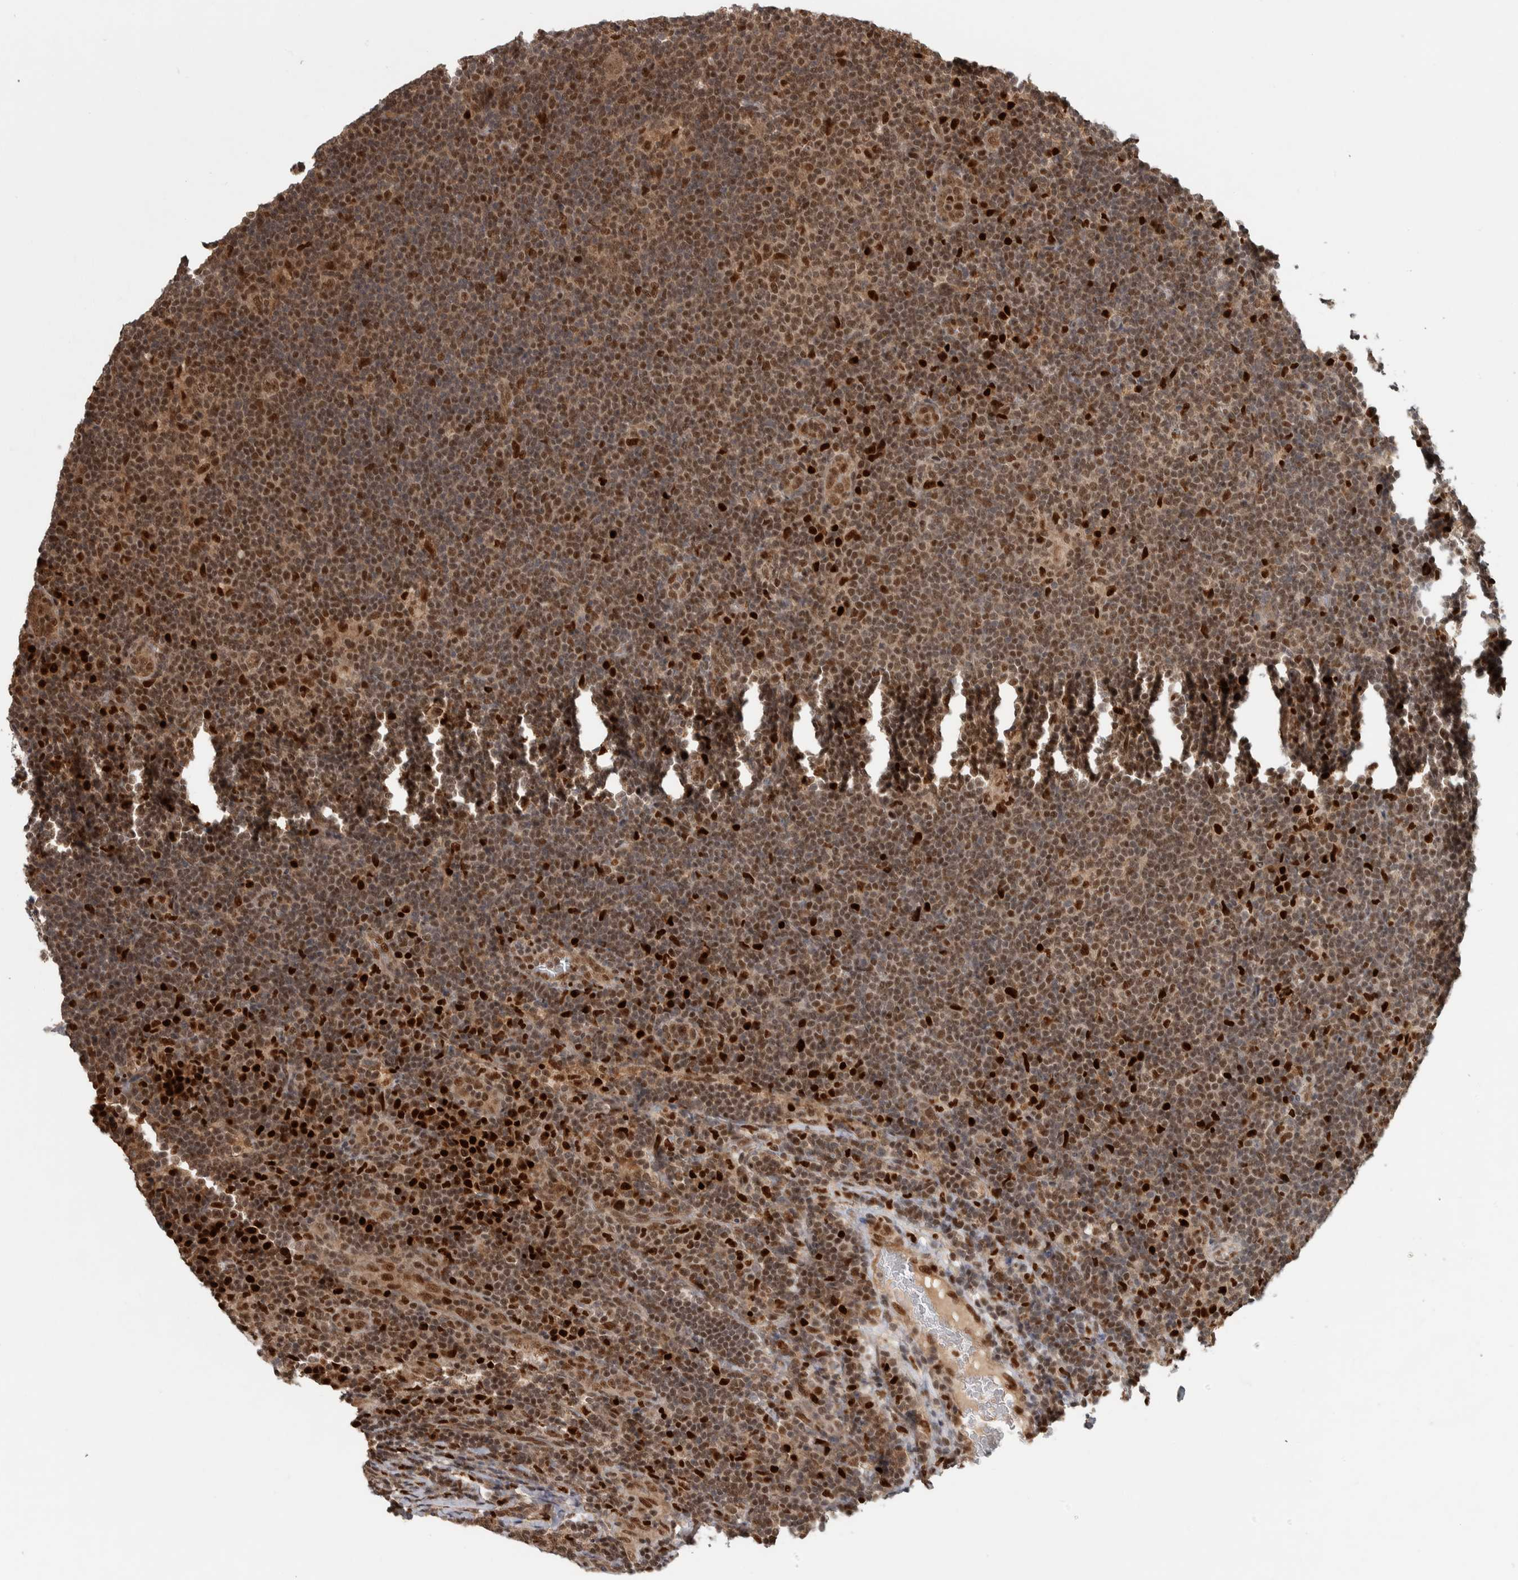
{"staining": {"intensity": "strong", "quantity": ">75%", "location": "nuclear"}, "tissue": "lymphoma", "cell_type": "Tumor cells", "image_type": "cancer", "snomed": [{"axis": "morphology", "description": "Hodgkin's disease, NOS"}, {"axis": "topography", "description": "Lymph node"}], "caption": "An IHC photomicrograph of neoplastic tissue is shown. Protein staining in brown labels strong nuclear positivity in Hodgkin's disease within tumor cells.", "gene": "RPS6KA4", "patient": {"sex": "female", "age": 57}}